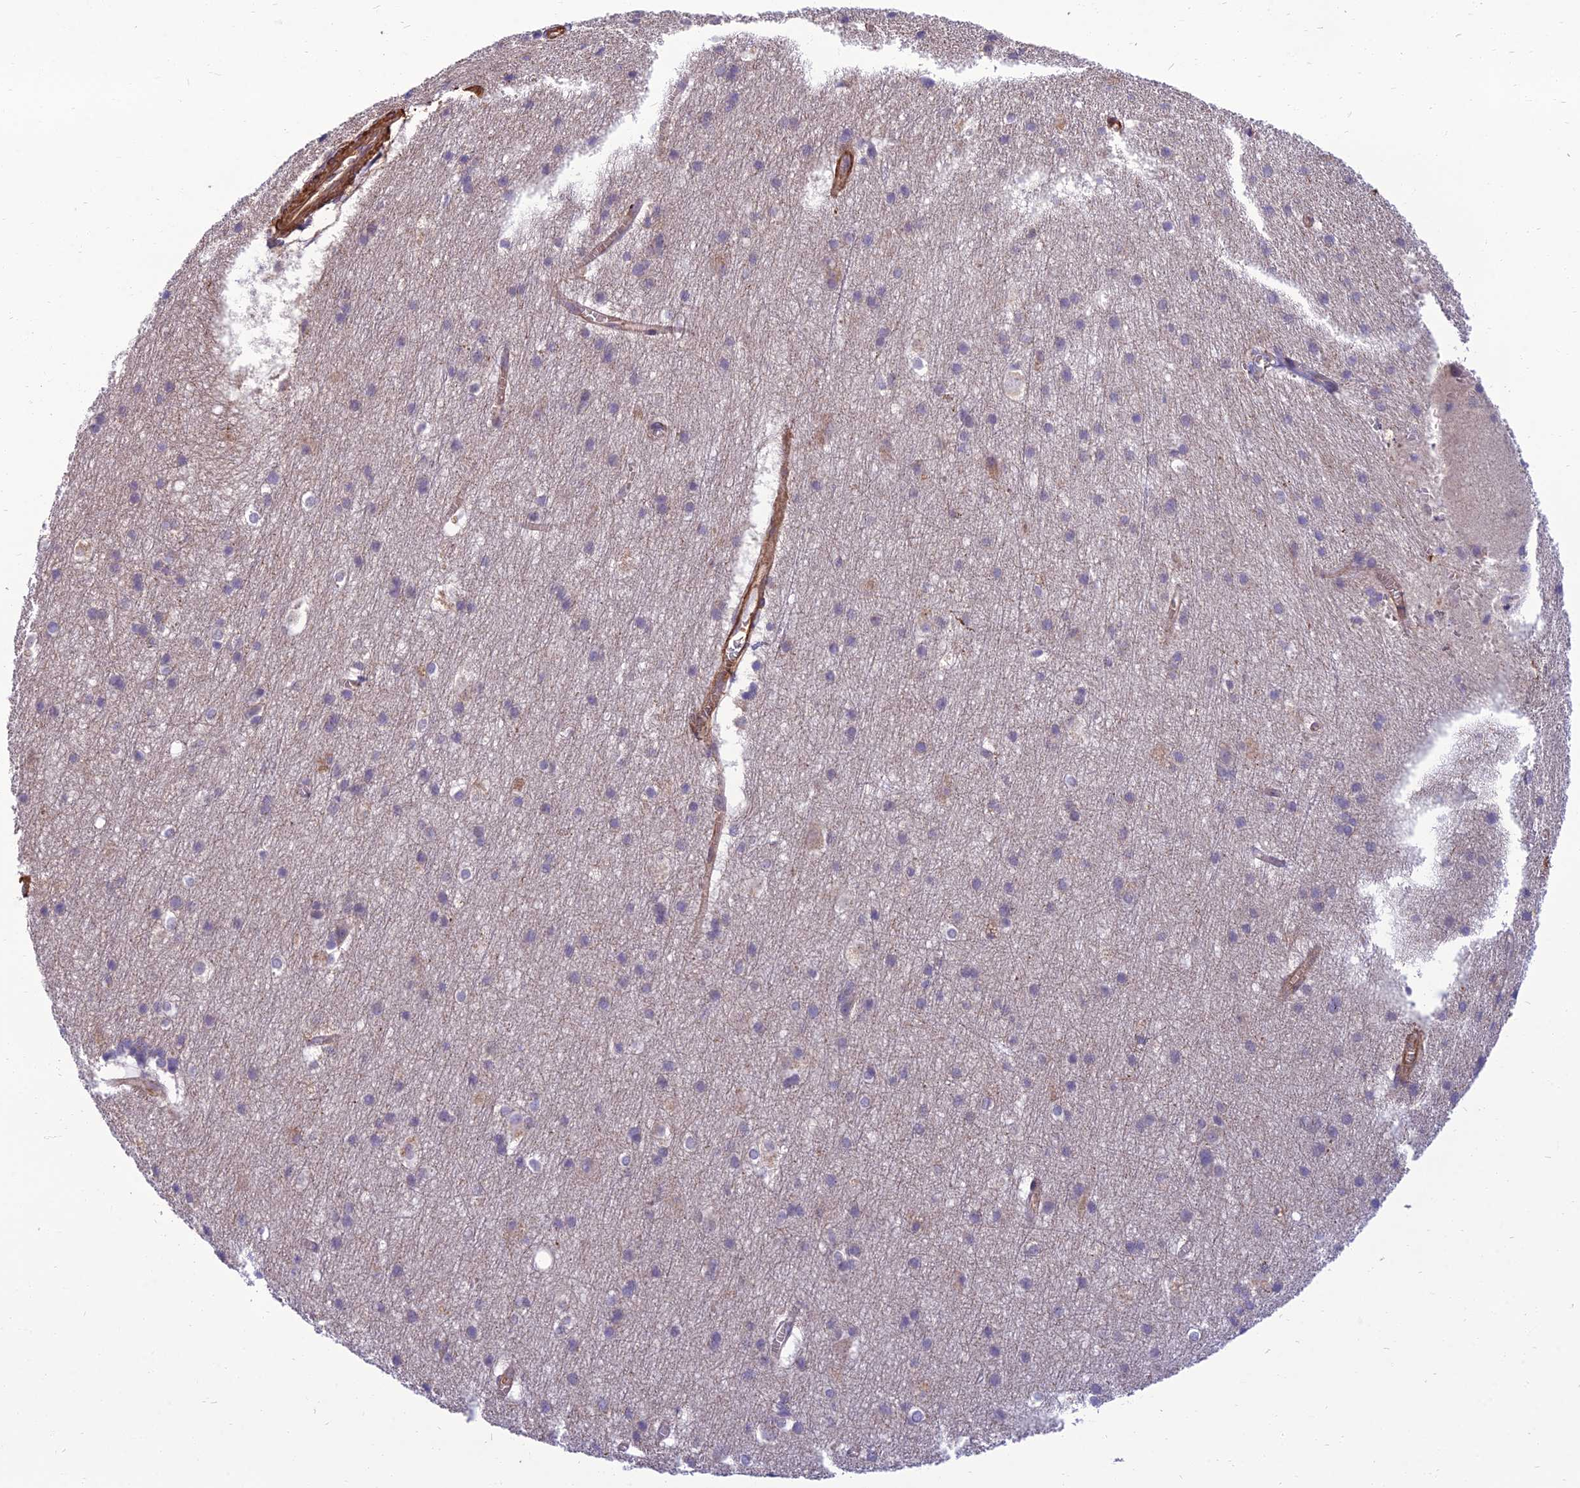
{"staining": {"intensity": "moderate", "quantity": ">75%", "location": "cytoplasmic/membranous"}, "tissue": "cerebral cortex", "cell_type": "Endothelial cells", "image_type": "normal", "snomed": [{"axis": "morphology", "description": "Normal tissue, NOS"}, {"axis": "topography", "description": "Cerebral cortex"}], "caption": "Immunohistochemical staining of unremarkable human cerebral cortex displays moderate cytoplasmic/membranous protein positivity in approximately >75% of endothelial cells. (DAB = brown stain, brightfield microscopy at high magnification).", "gene": "WDR24", "patient": {"sex": "male", "age": 54}}